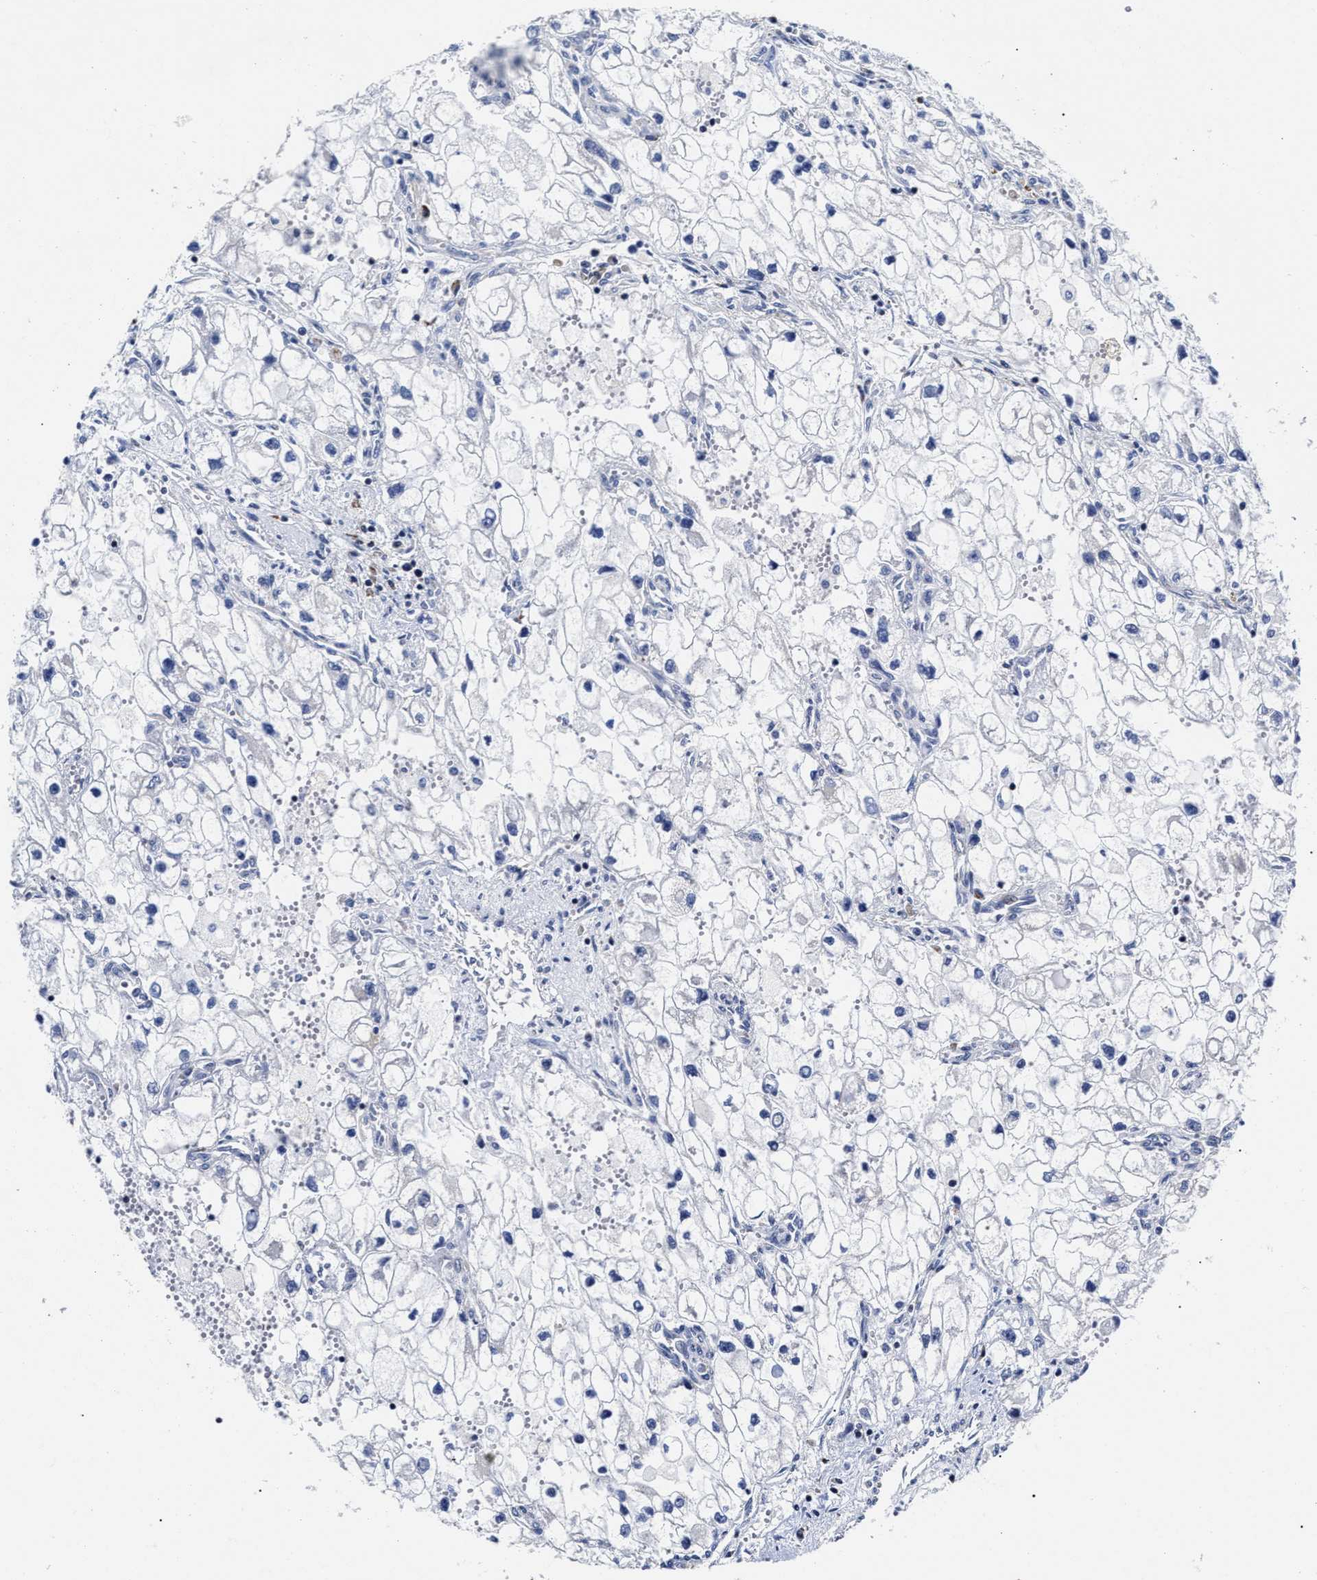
{"staining": {"intensity": "negative", "quantity": "none", "location": "none"}, "tissue": "renal cancer", "cell_type": "Tumor cells", "image_type": "cancer", "snomed": [{"axis": "morphology", "description": "Adenocarcinoma, NOS"}, {"axis": "topography", "description": "Kidney"}], "caption": "Immunohistochemistry (IHC) of renal cancer exhibits no expression in tumor cells.", "gene": "HINT2", "patient": {"sex": "female", "age": 70}}